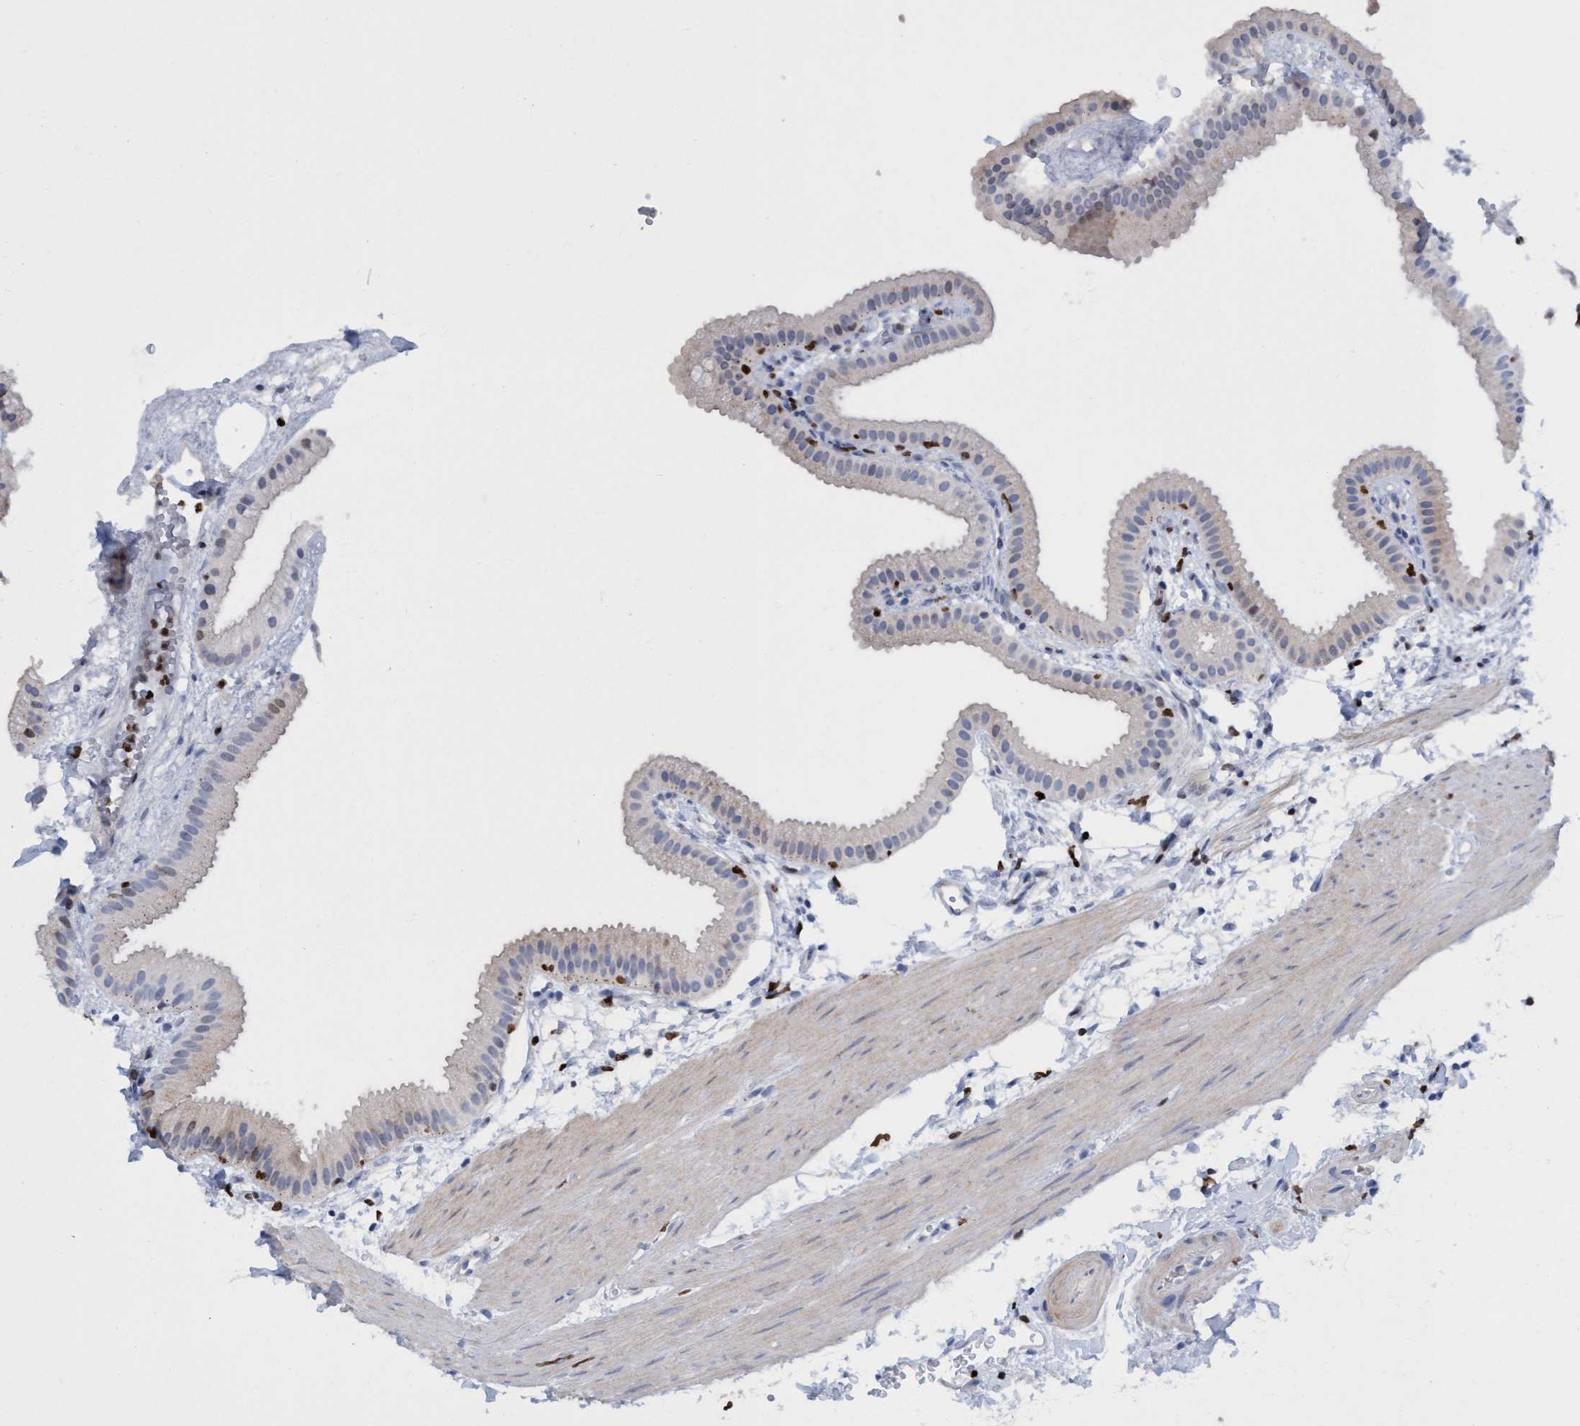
{"staining": {"intensity": "moderate", "quantity": "<25%", "location": "nuclear"}, "tissue": "gallbladder", "cell_type": "Glandular cells", "image_type": "normal", "snomed": [{"axis": "morphology", "description": "Normal tissue, NOS"}, {"axis": "topography", "description": "Gallbladder"}], "caption": "A high-resolution photomicrograph shows IHC staining of benign gallbladder, which shows moderate nuclear staining in approximately <25% of glandular cells.", "gene": "CBX2", "patient": {"sex": "female", "age": 64}}